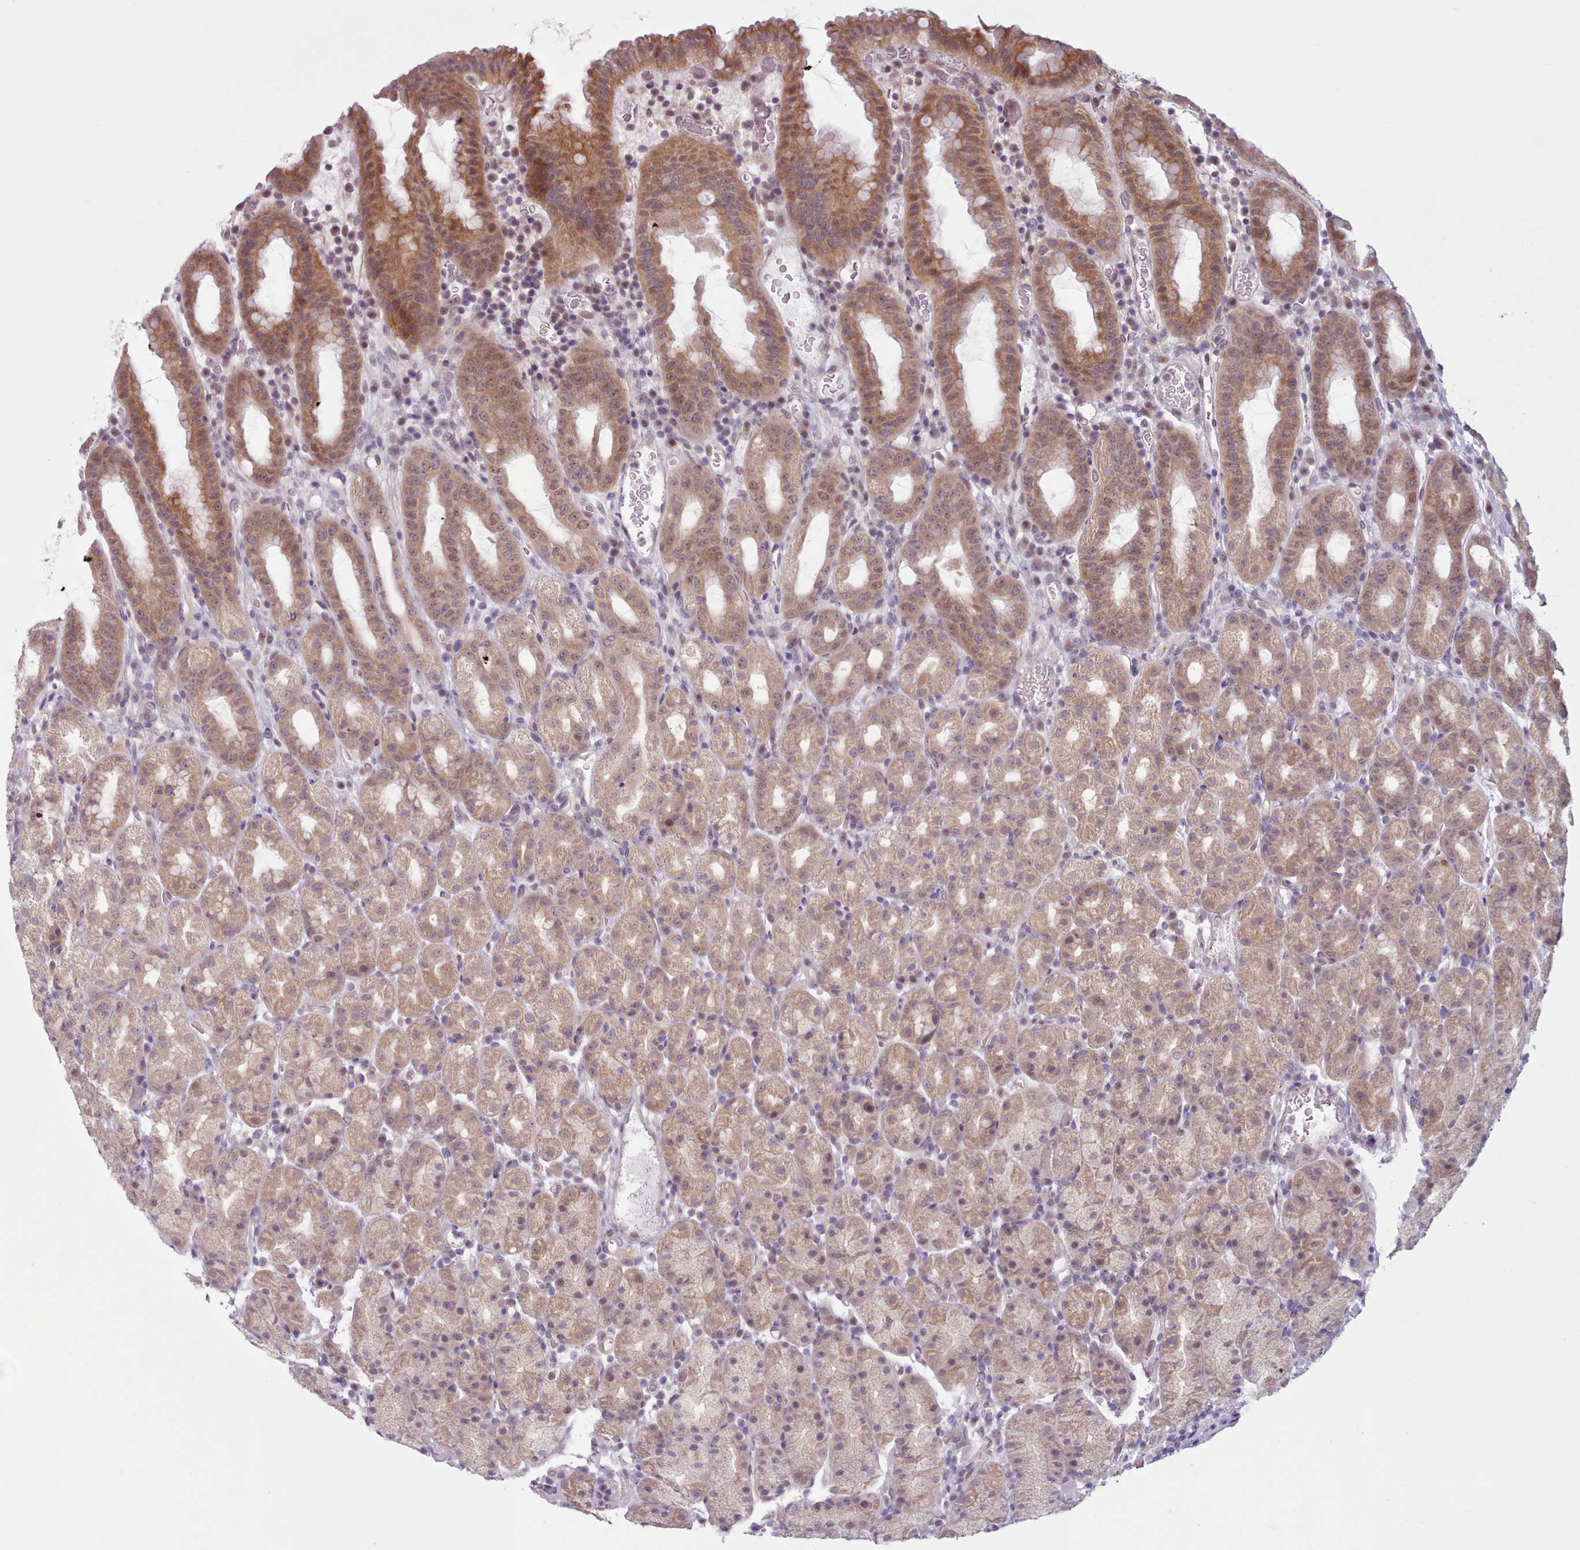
{"staining": {"intensity": "moderate", "quantity": ">75%", "location": "cytoplasmic/membranous,nuclear"}, "tissue": "stomach", "cell_type": "Glandular cells", "image_type": "normal", "snomed": [{"axis": "morphology", "description": "Normal tissue, NOS"}, {"axis": "topography", "description": "Stomach, upper"}, {"axis": "topography", "description": "Stomach, lower"}, {"axis": "topography", "description": "Small intestine"}], "caption": "The histopathology image exhibits a brown stain indicating the presence of a protein in the cytoplasmic/membranous,nuclear of glandular cells in stomach.", "gene": "KBTBD6", "patient": {"sex": "male", "age": 68}}